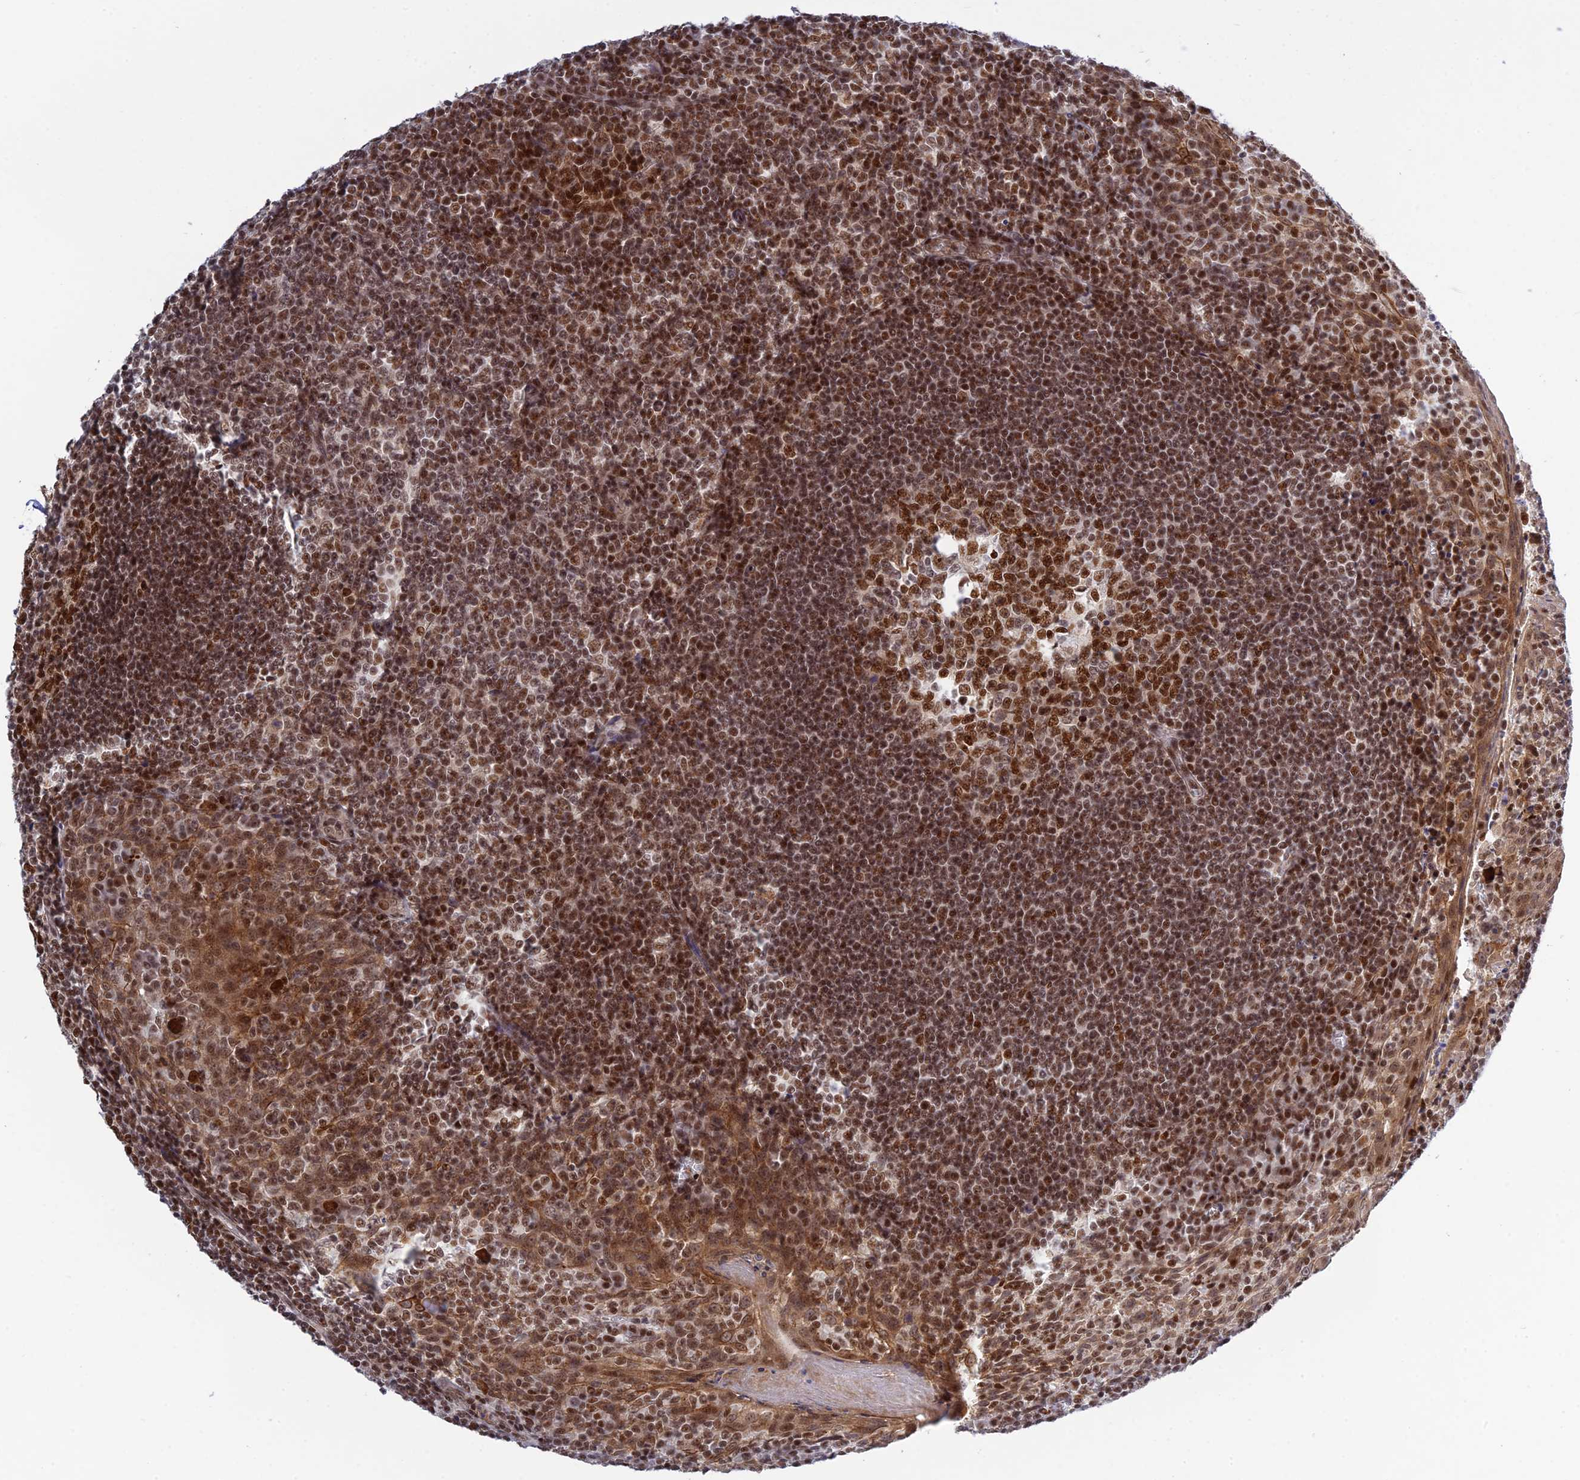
{"staining": {"intensity": "strong", "quantity": ">75%", "location": "nuclear"}, "tissue": "tonsil", "cell_type": "Germinal center cells", "image_type": "normal", "snomed": [{"axis": "morphology", "description": "Normal tissue, NOS"}, {"axis": "topography", "description": "Tonsil"}], "caption": "Immunohistochemistry (IHC) photomicrograph of benign human tonsil stained for a protein (brown), which reveals high levels of strong nuclear expression in about >75% of germinal center cells.", "gene": "TCEA1", "patient": {"sex": "male", "age": 27}}